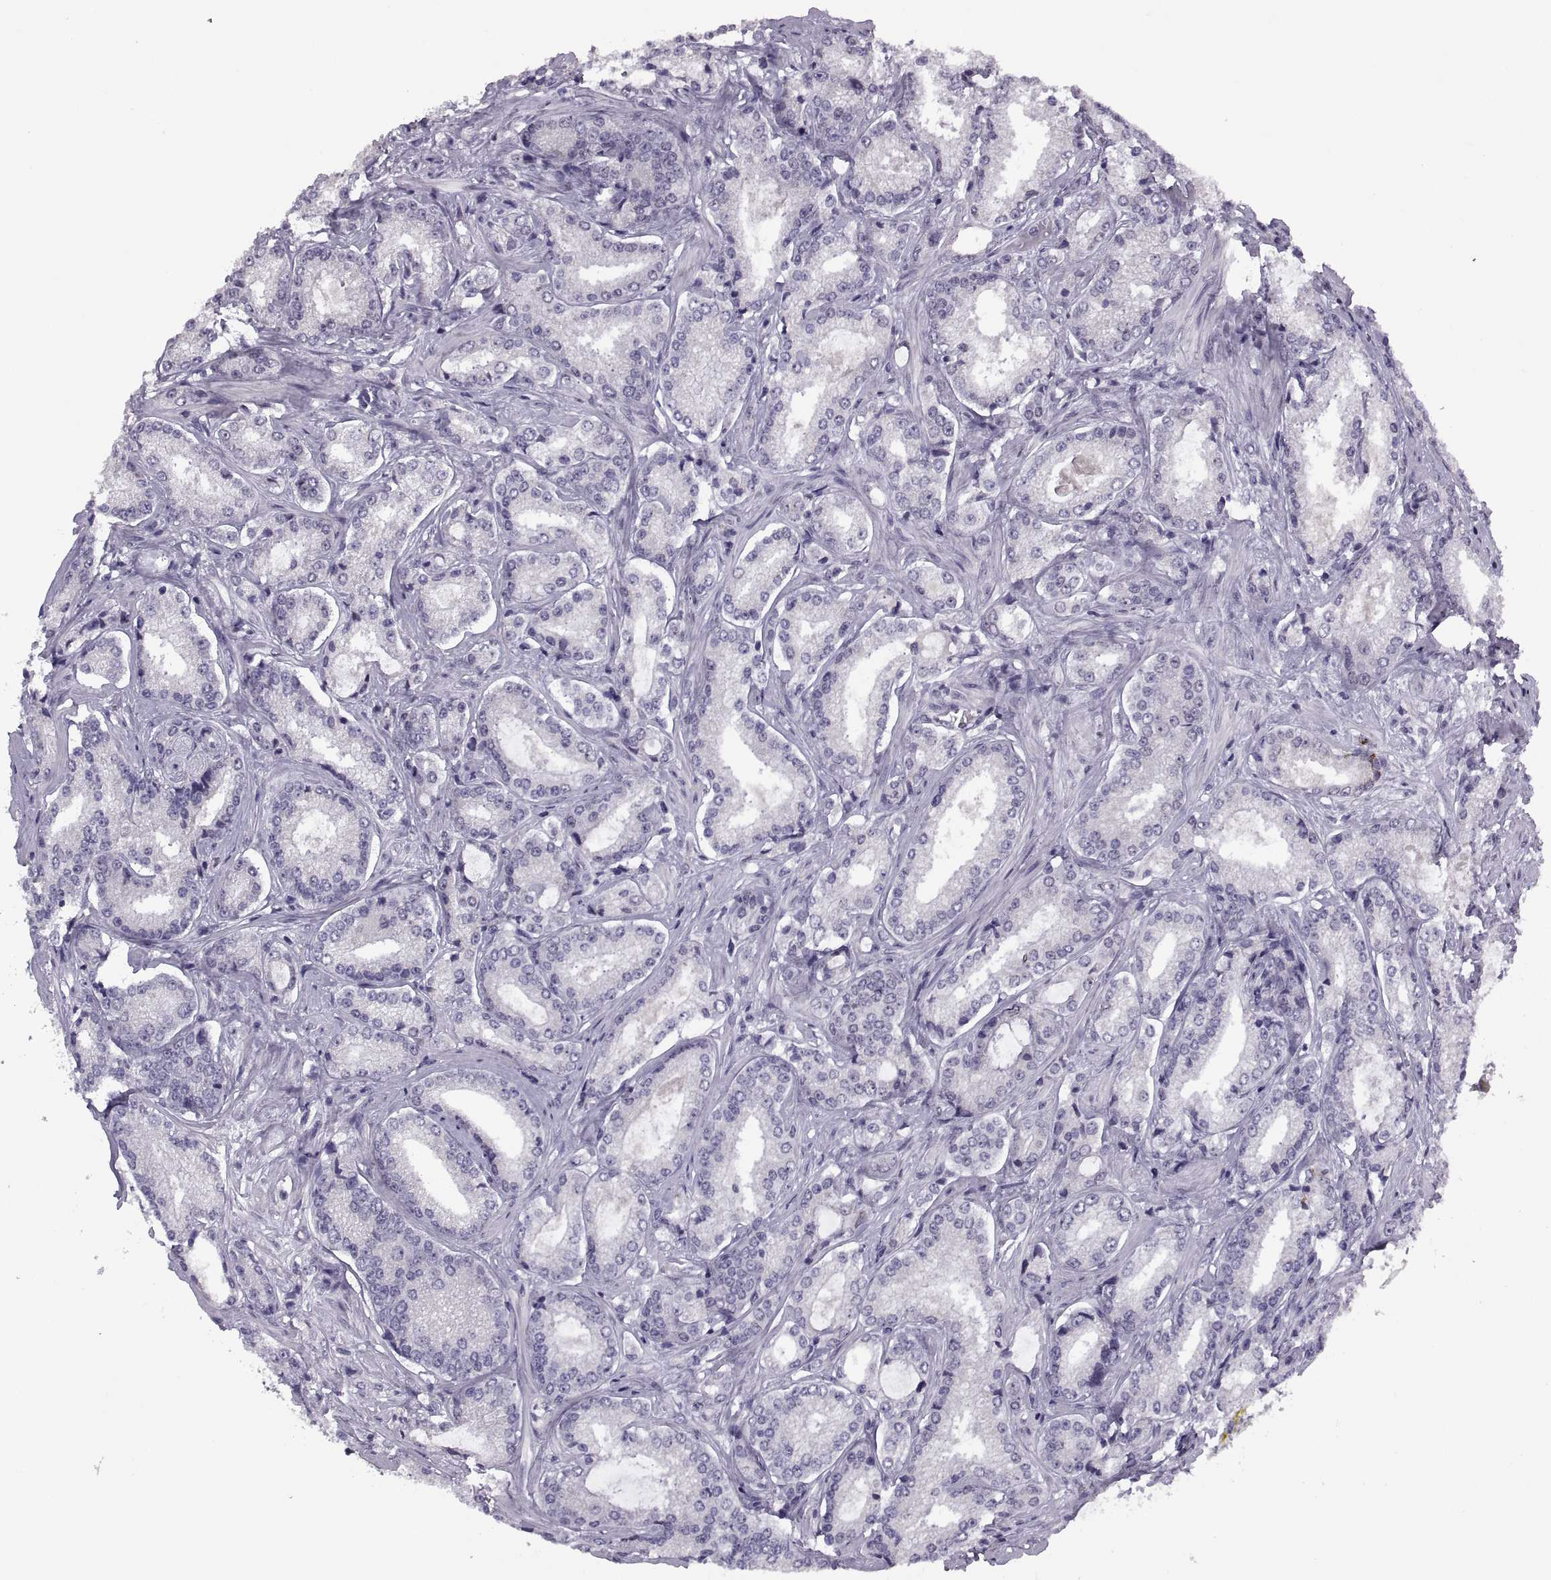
{"staining": {"intensity": "negative", "quantity": "none", "location": "none"}, "tissue": "prostate cancer", "cell_type": "Tumor cells", "image_type": "cancer", "snomed": [{"axis": "morphology", "description": "Adenocarcinoma, Low grade"}, {"axis": "topography", "description": "Prostate"}], "caption": "Immunohistochemistry (IHC) histopathology image of prostate adenocarcinoma (low-grade) stained for a protein (brown), which displays no staining in tumor cells.", "gene": "OTP", "patient": {"sex": "male", "age": 56}}